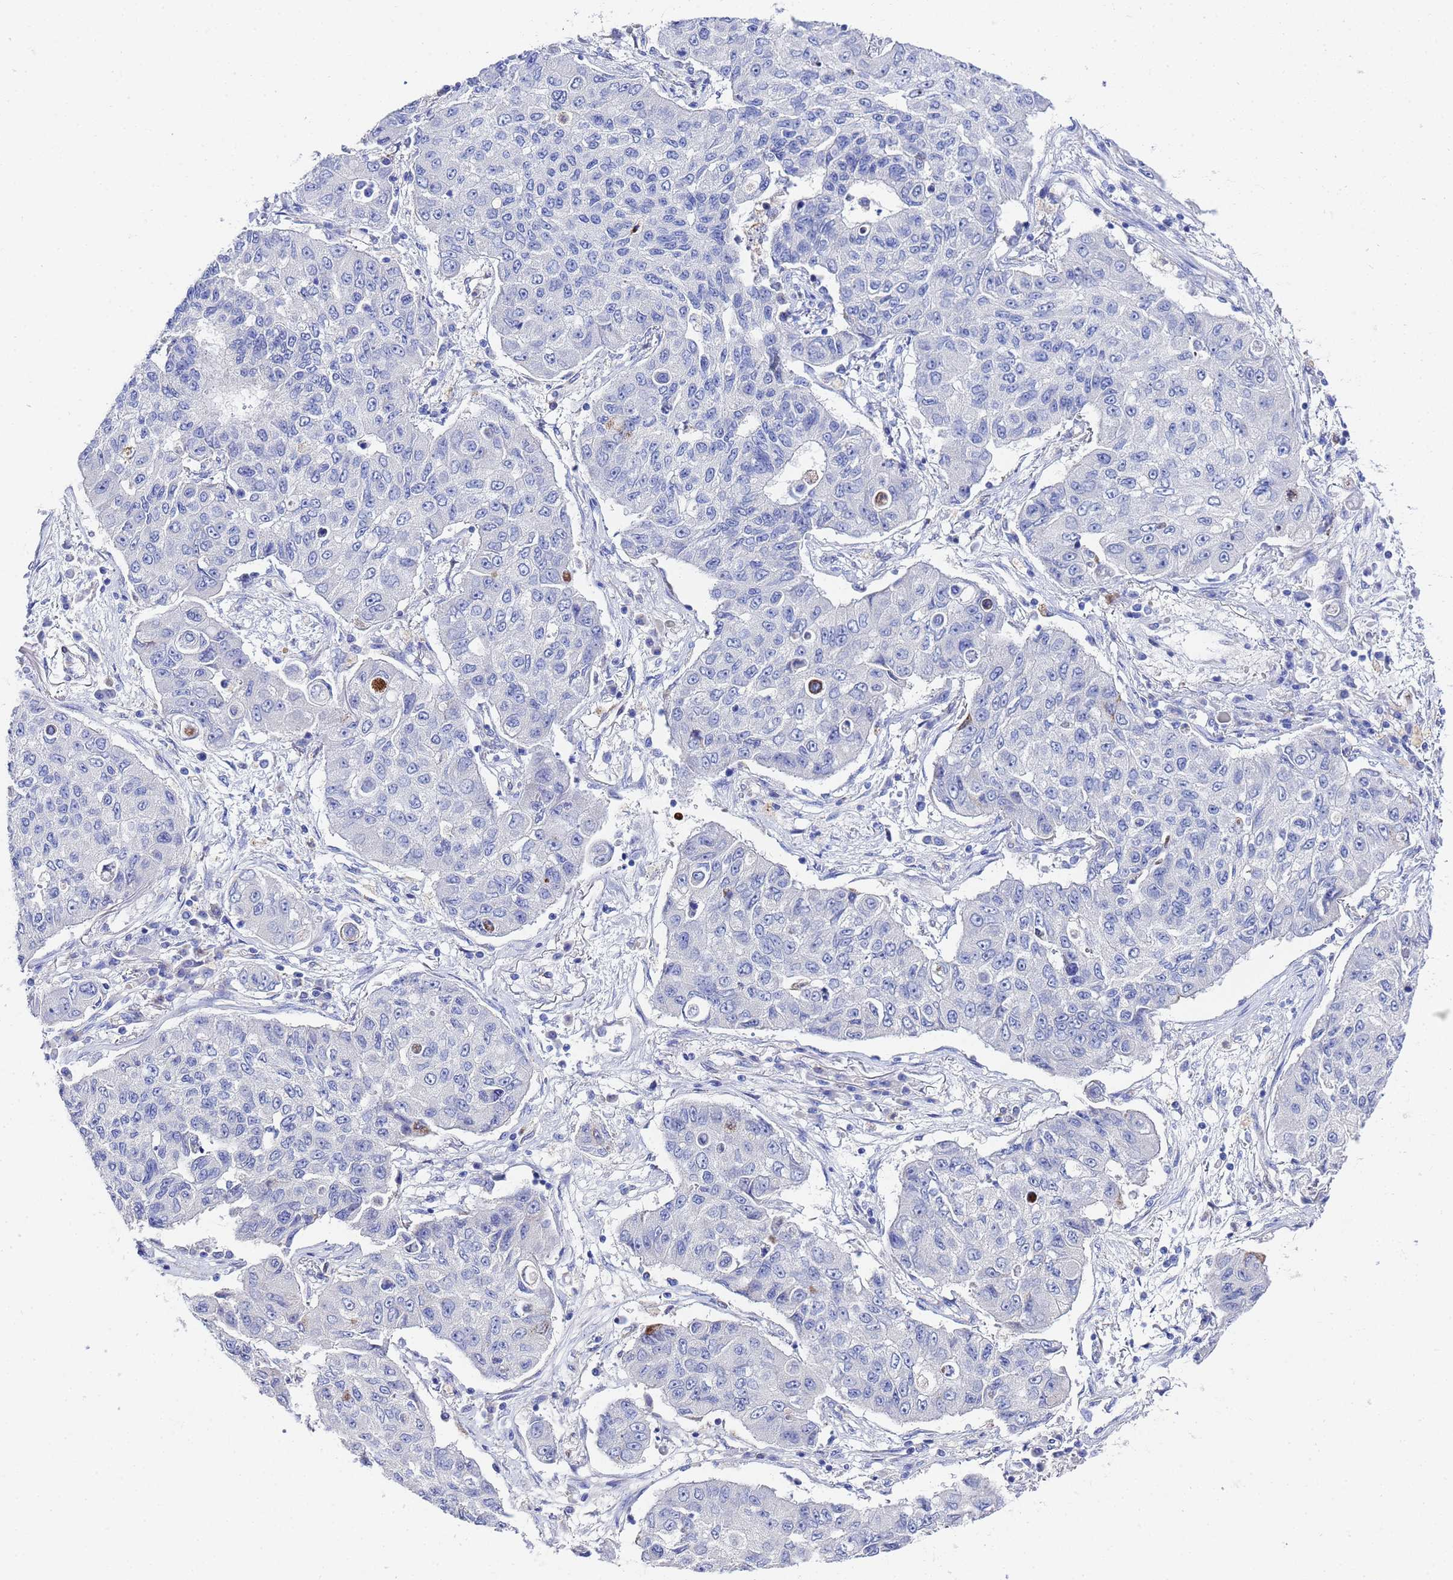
{"staining": {"intensity": "negative", "quantity": "none", "location": "none"}, "tissue": "lung cancer", "cell_type": "Tumor cells", "image_type": "cancer", "snomed": [{"axis": "morphology", "description": "Squamous cell carcinoma, NOS"}, {"axis": "topography", "description": "Lung"}], "caption": "High power microscopy photomicrograph of an immunohistochemistry micrograph of lung cancer, revealing no significant staining in tumor cells. Nuclei are stained in blue.", "gene": "ZNF26", "patient": {"sex": "male", "age": 74}}